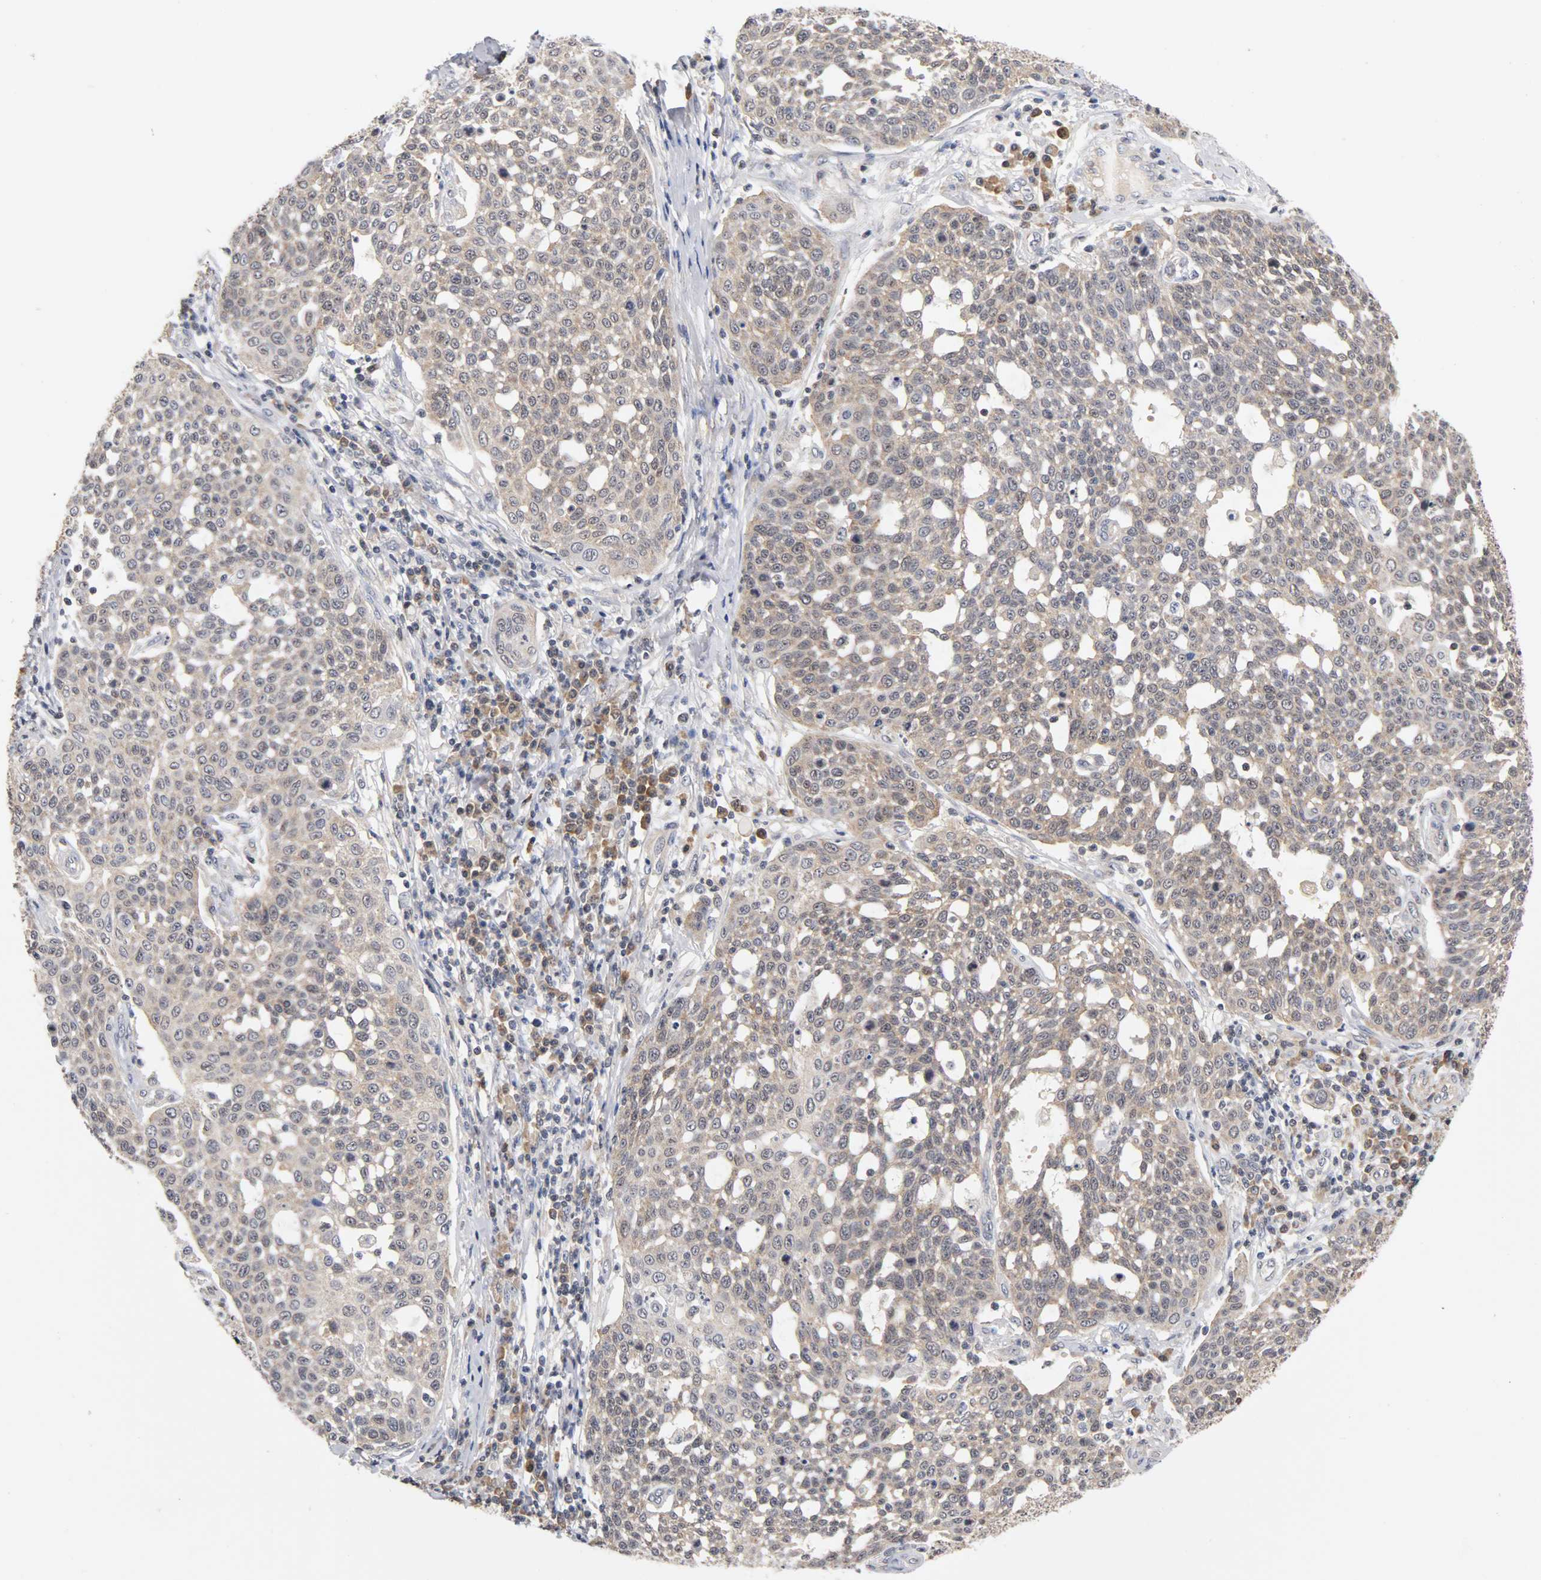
{"staining": {"intensity": "weak", "quantity": ">75%", "location": "cytoplasmic/membranous"}, "tissue": "cervical cancer", "cell_type": "Tumor cells", "image_type": "cancer", "snomed": [{"axis": "morphology", "description": "Squamous cell carcinoma, NOS"}, {"axis": "topography", "description": "Cervix"}], "caption": "Protein staining demonstrates weak cytoplasmic/membranous staining in about >75% of tumor cells in cervical cancer.", "gene": "UBE2M", "patient": {"sex": "female", "age": 34}}